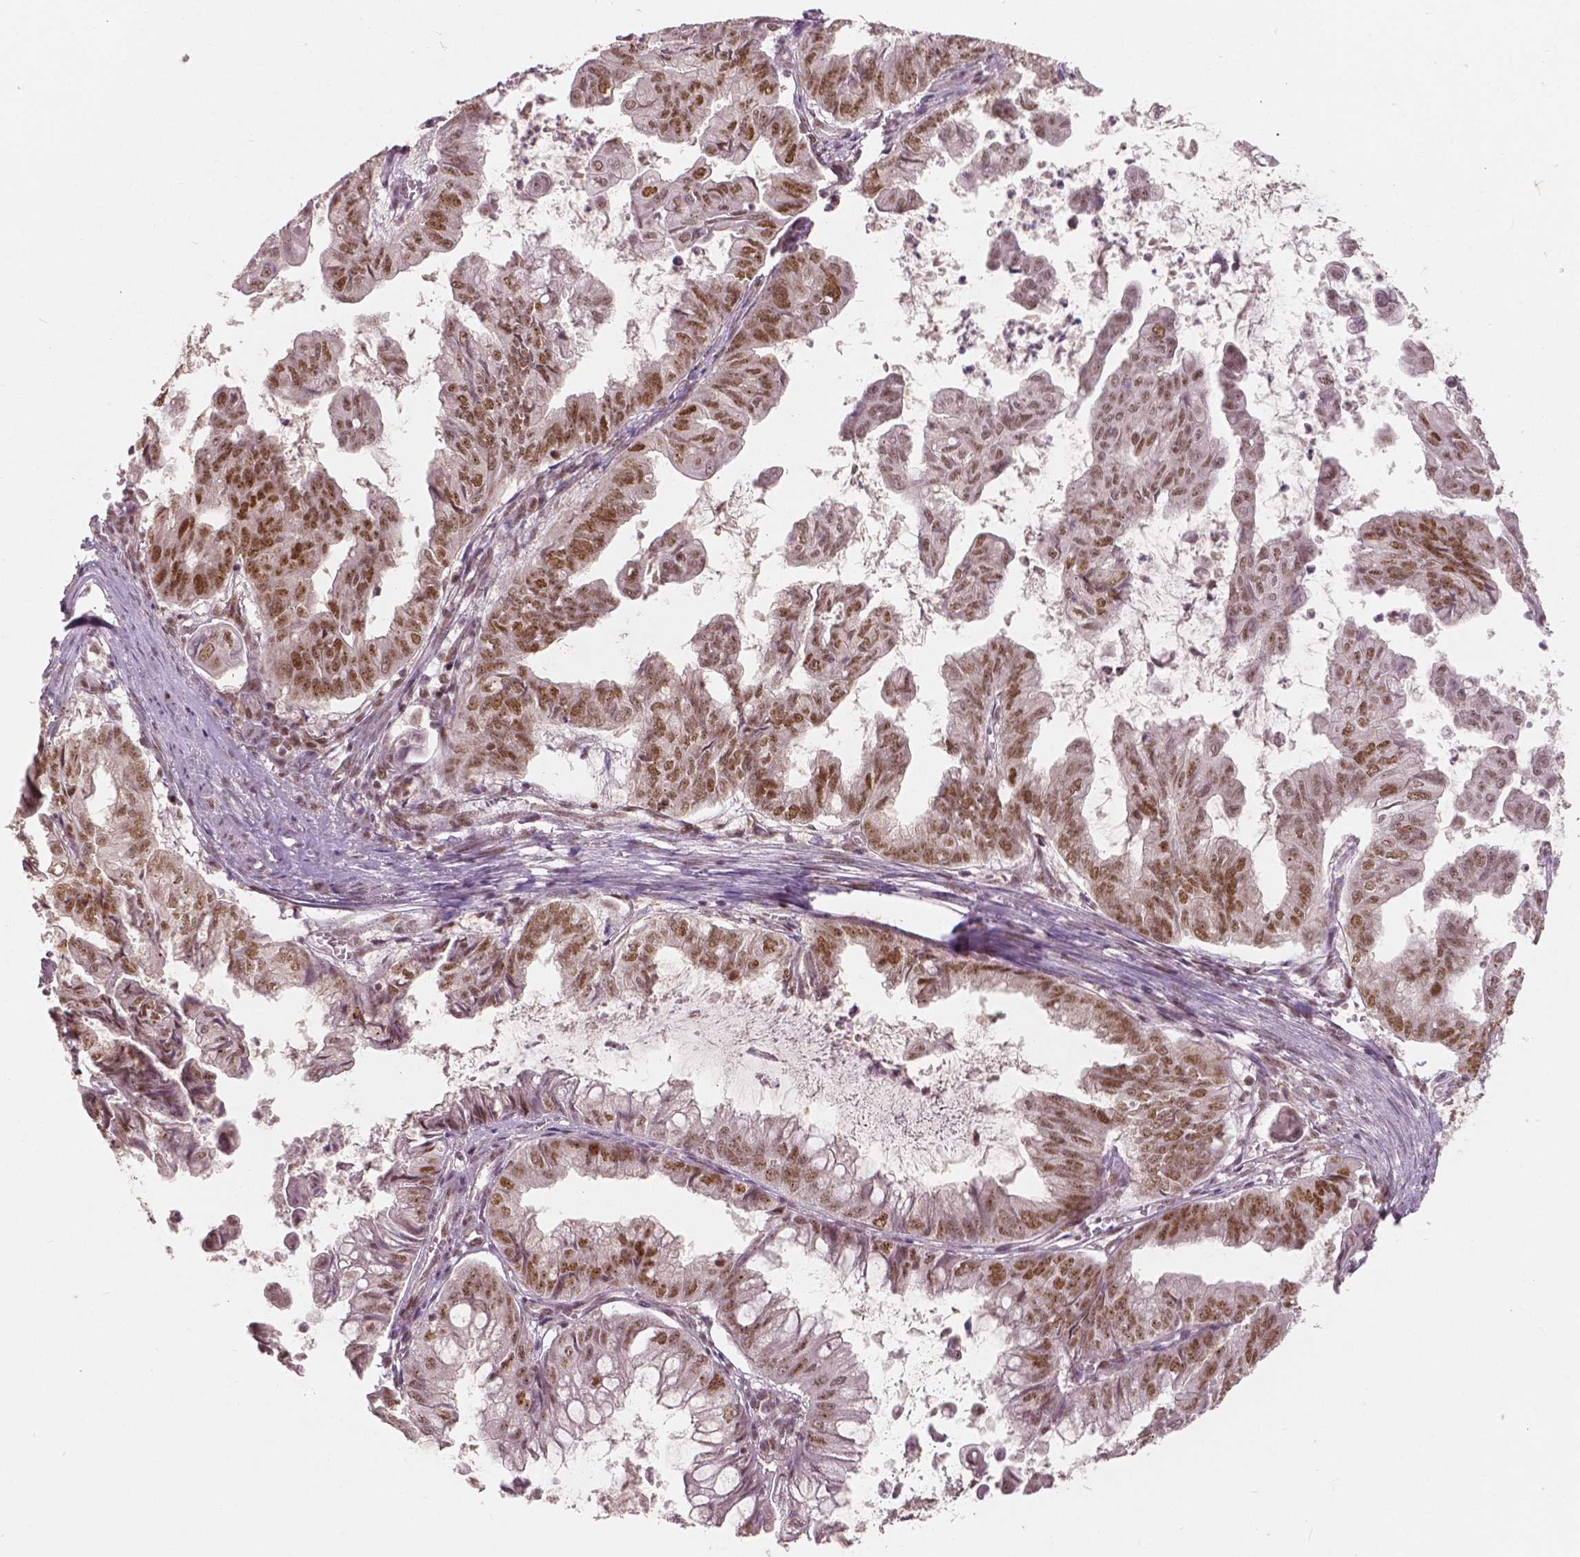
{"staining": {"intensity": "moderate", "quantity": ">75%", "location": "nuclear"}, "tissue": "stomach cancer", "cell_type": "Tumor cells", "image_type": "cancer", "snomed": [{"axis": "morphology", "description": "Adenocarcinoma, NOS"}, {"axis": "topography", "description": "Stomach, upper"}], "caption": "Stomach cancer stained with IHC displays moderate nuclear positivity in about >75% of tumor cells.", "gene": "NSD2", "patient": {"sex": "male", "age": 80}}